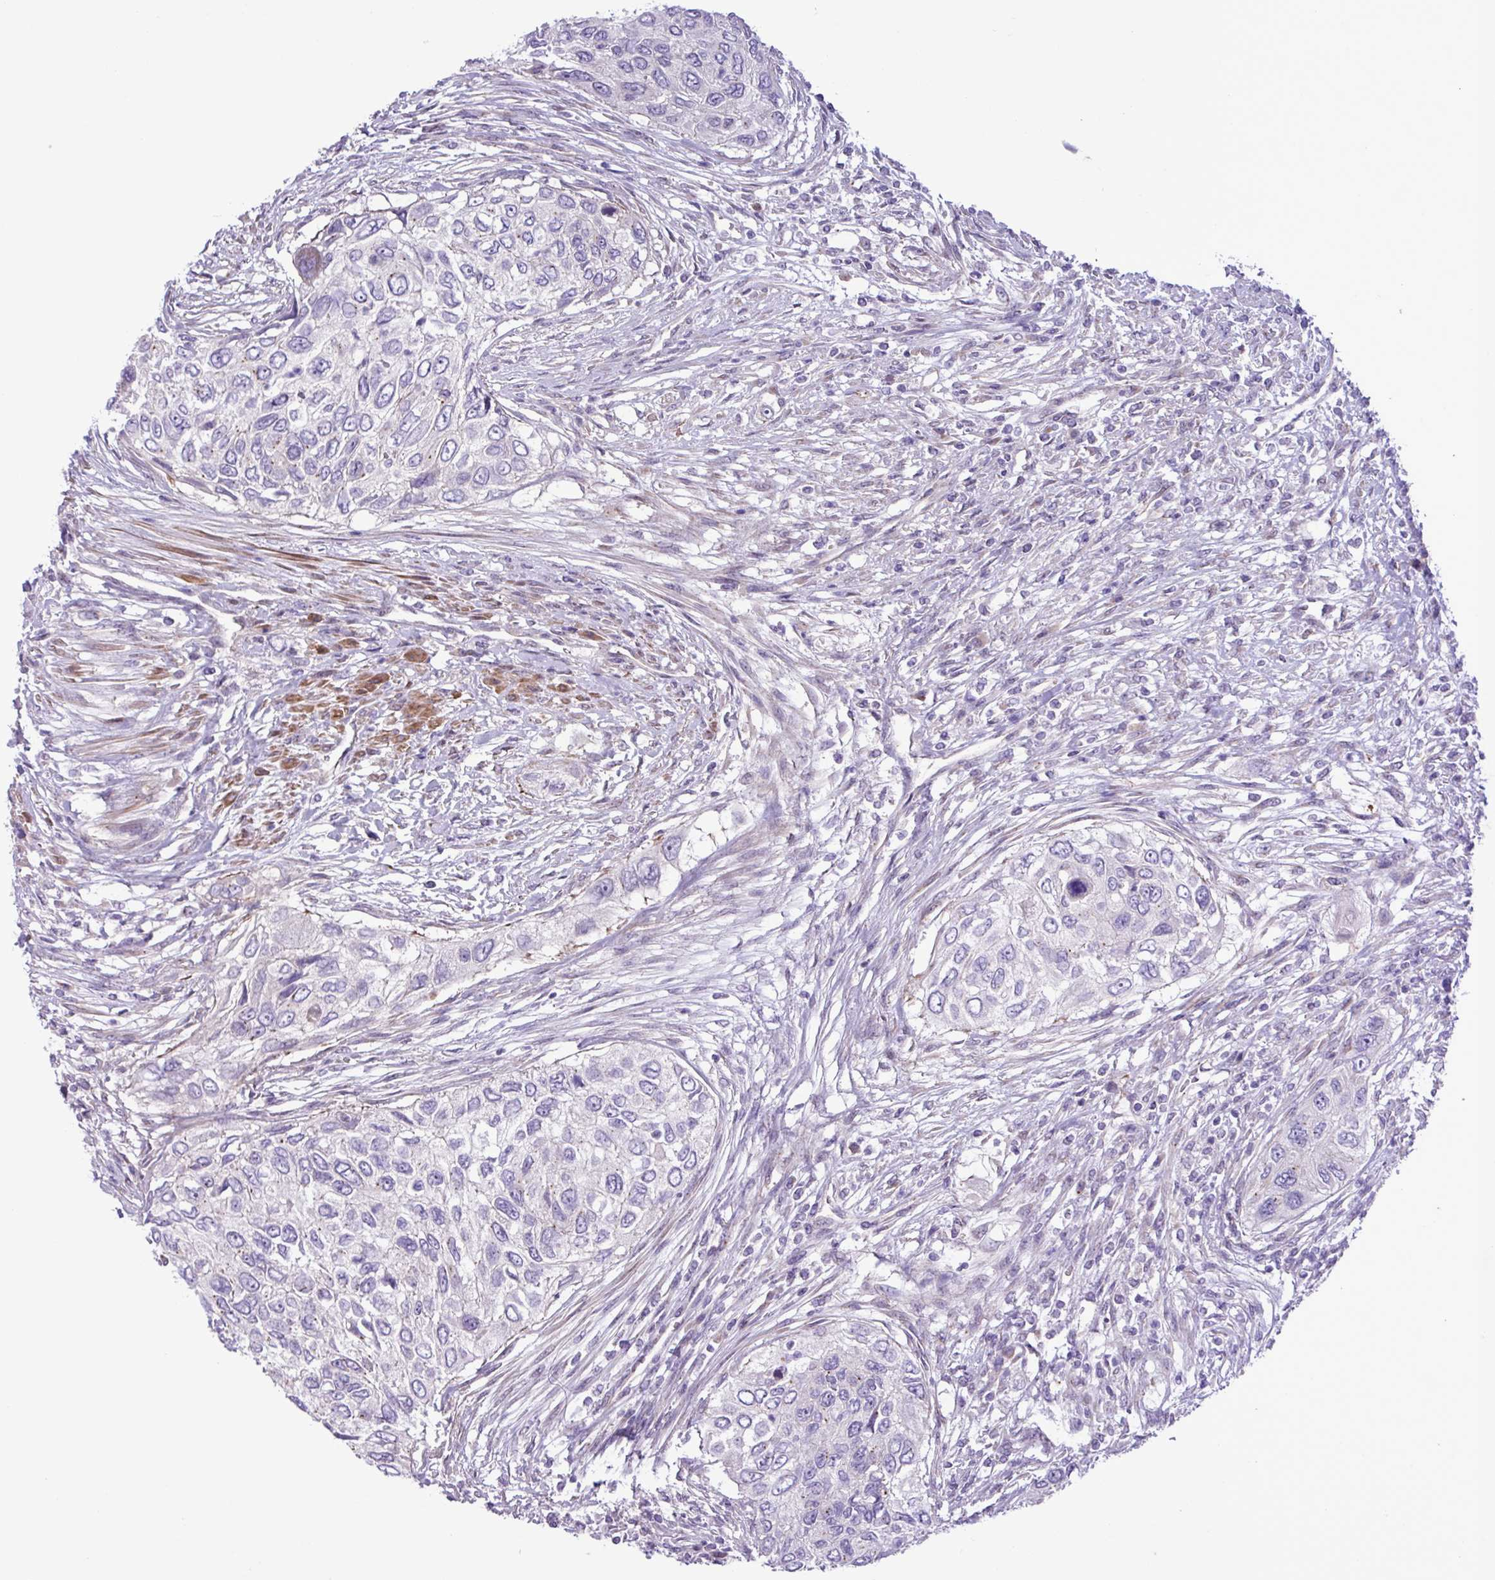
{"staining": {"intensity": "negative", "quantity": "none", "location": "none"}, "tissue": "urothelial cancer", "cell_type": "Tumor cells", "image_type": "cancer", "snomed": [{"axis": "morphology", "description": "Urothelial carcinoma, High grade"}, {"axis": "topography", "description": "Urinary bladder"}], "caption": "An IHC micrograph of high-grade urothelial carcinoma is shown. There is no staining in tumor cells of high-grade urothelial carcinoma.", "gene": "SPINK8", "patient": {"sex": "female", "age": 60}}